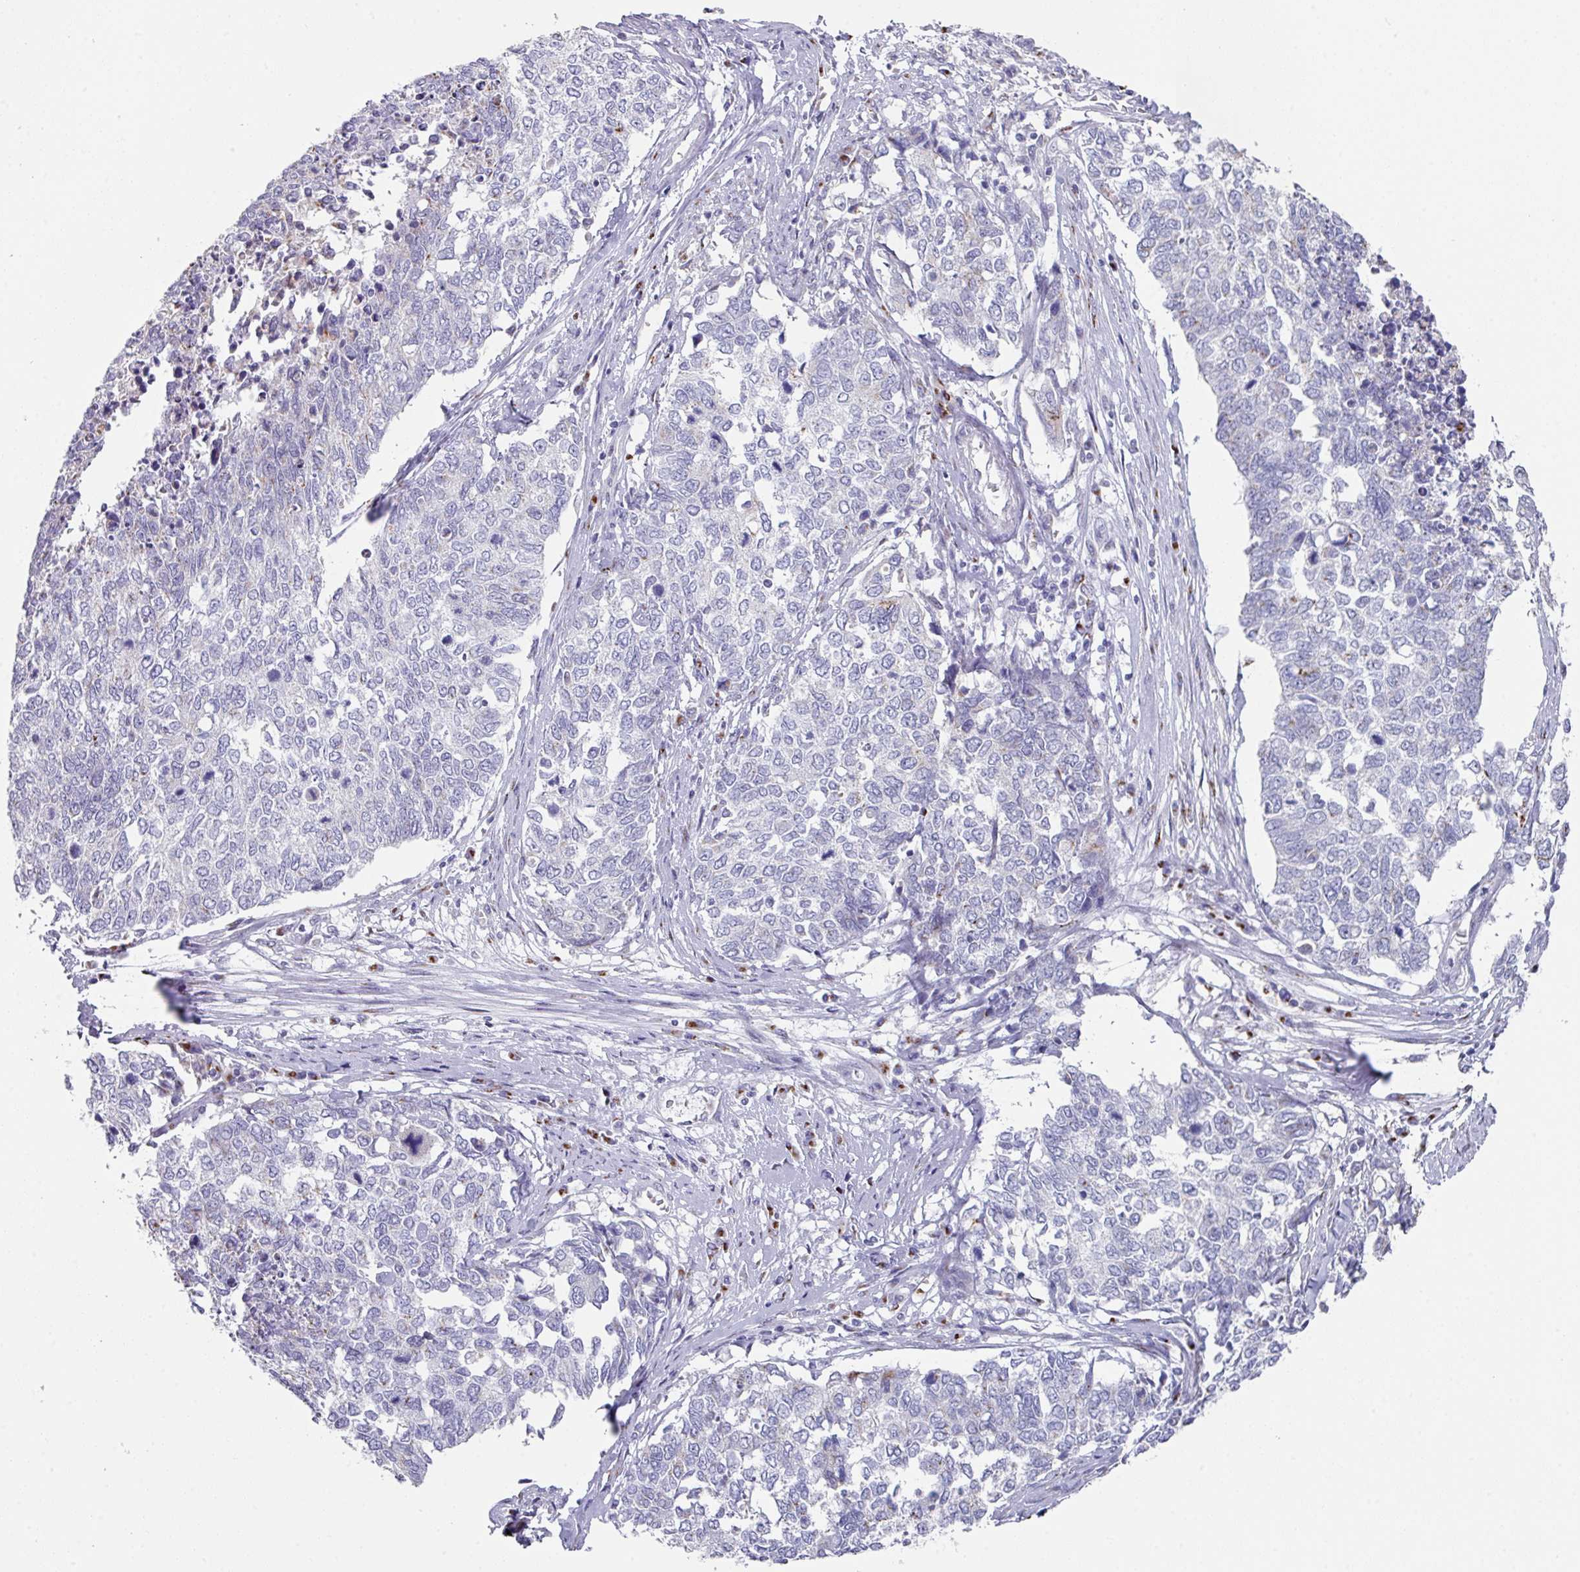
{"staining": {"intensity": "negative", "quantity": "none", "location": "none"}, "tissue": "cervical cancer", "cell_type": "Tumor cells", "image_type": "cancer", "snomed": [{"axis": "morphology", "description": "Squamous cell carcinoma, NOS"}, {"axis": "topography", "description": "Cervix"}], "caption": "IHC histopathology image of cervical cancer stained for a protein (brown), which displays no staining in tumor cells. (Immunohistochemistry (ihc), brightfield microscopy, high magnification).", "gene": "VKORC1L1", "patient": {"sex": "female", "age": 63}}